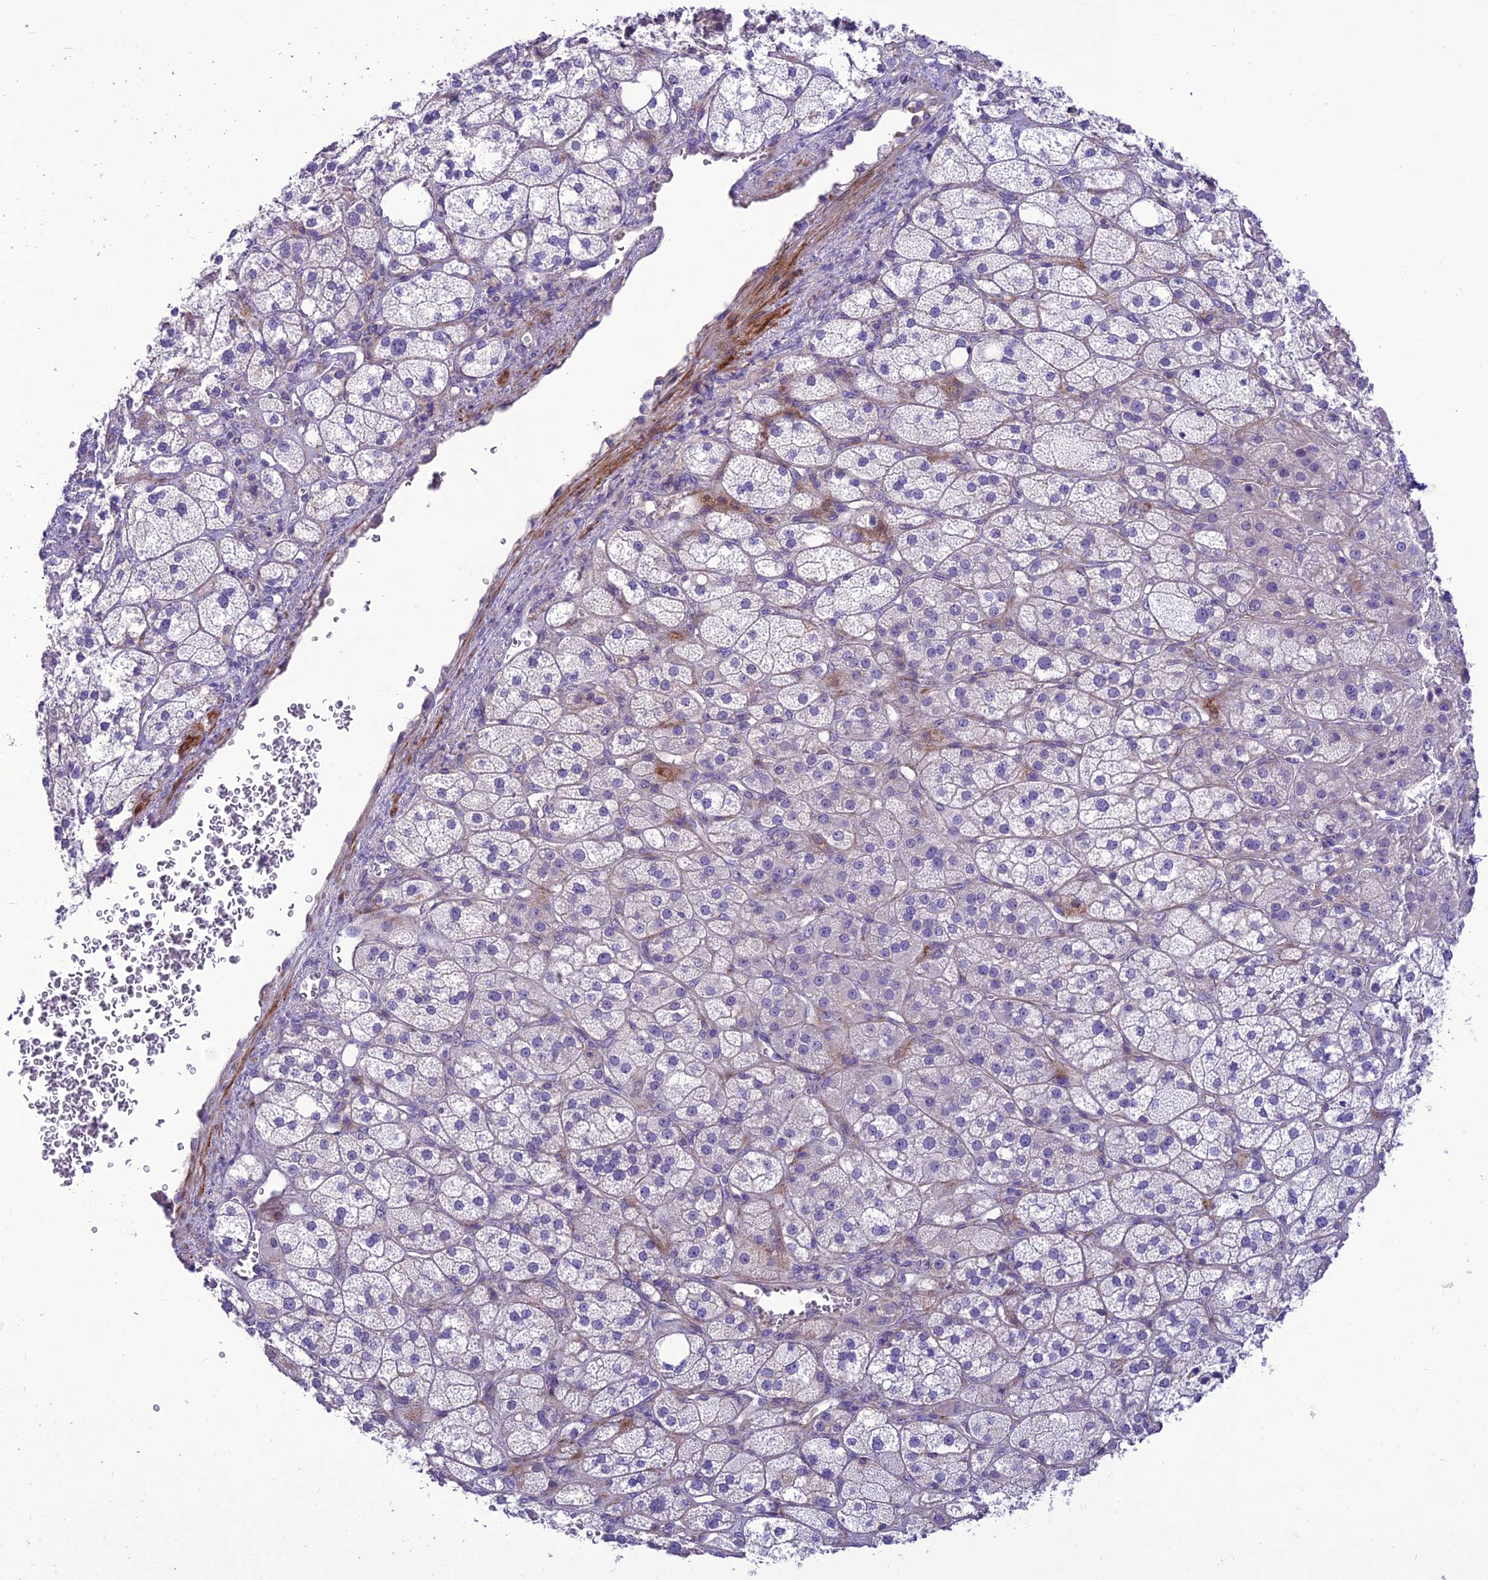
{"staining": {"intensity": "negative", "quantity": "none", "location": "none"}, "tissue": "adrenal gland", "cell_type": "Glandular cells", "image_type": "normal", "snomed": [{"axis": "morphology", "description": "Normal tissue, NOS"}, {"axis": "topography", "description": "Adrenal gland"}], "caption": "Adrenal gland stained for a protein using IHC reveals no expression glandular cells.", "gene": "TEKT3", "patient": {"sex": "male", "age": 61}}